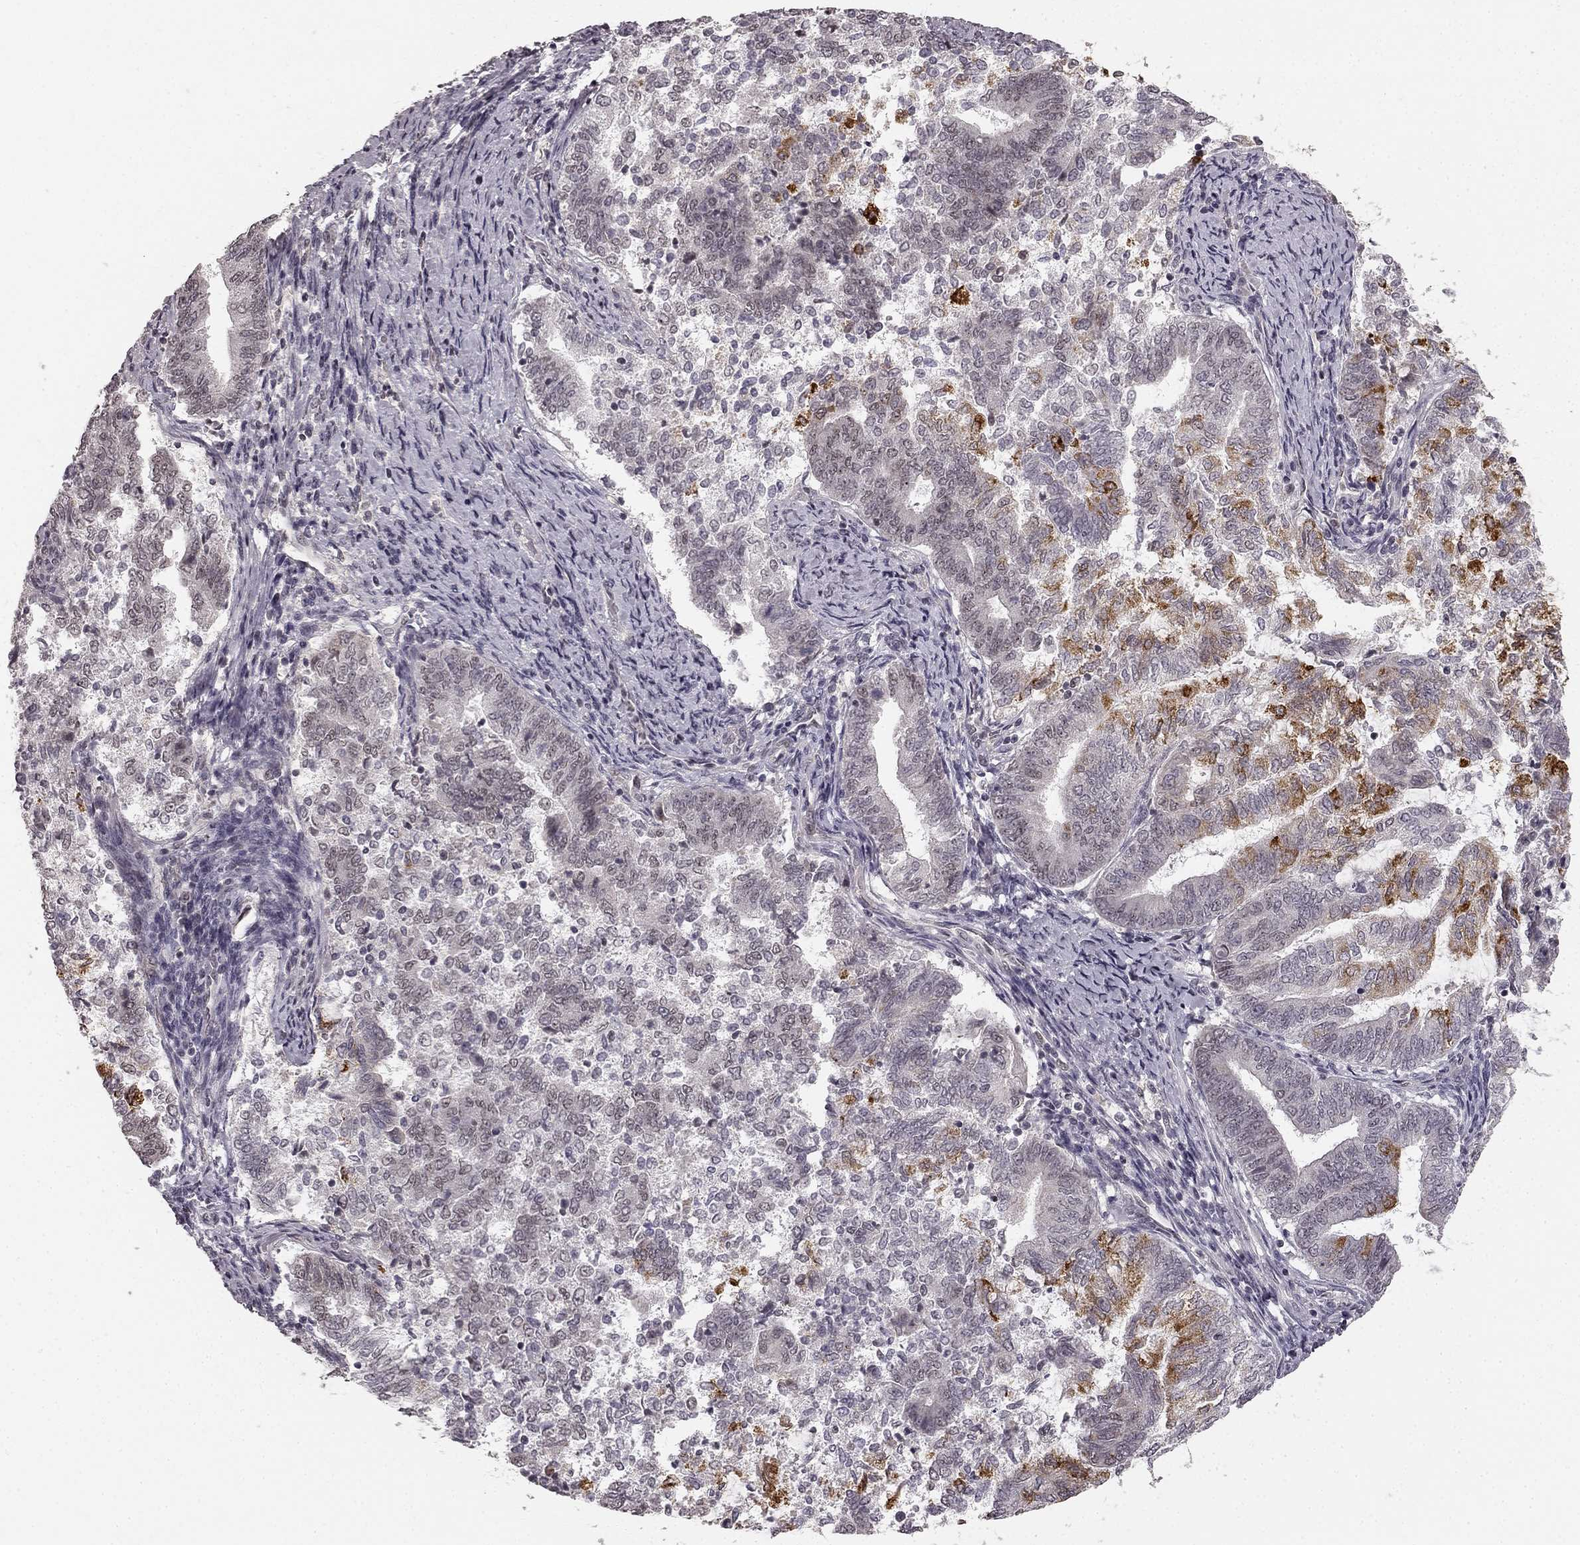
{"staining": {"intensity": "strong", "quantity": "<25%", "location": "cytoplasmic/membranous"}, "tissue": "endometrial cancer", "cell_type": "Tumor cells", "image_type": "cancer", "snomed": [{"axis": "morphology", "description": "Adenocarcinoma, NOS"}, {"axis": "topography", "description": "Endometrium"}], "caption": "A photomicrograph of adenocarcinoma (endometrial) stained for a protein shows strong cytoplasmic/membranous brown staining in tumor cells.", "gene": "HCN4", "patient": {"sex": "female", "age": 65}}